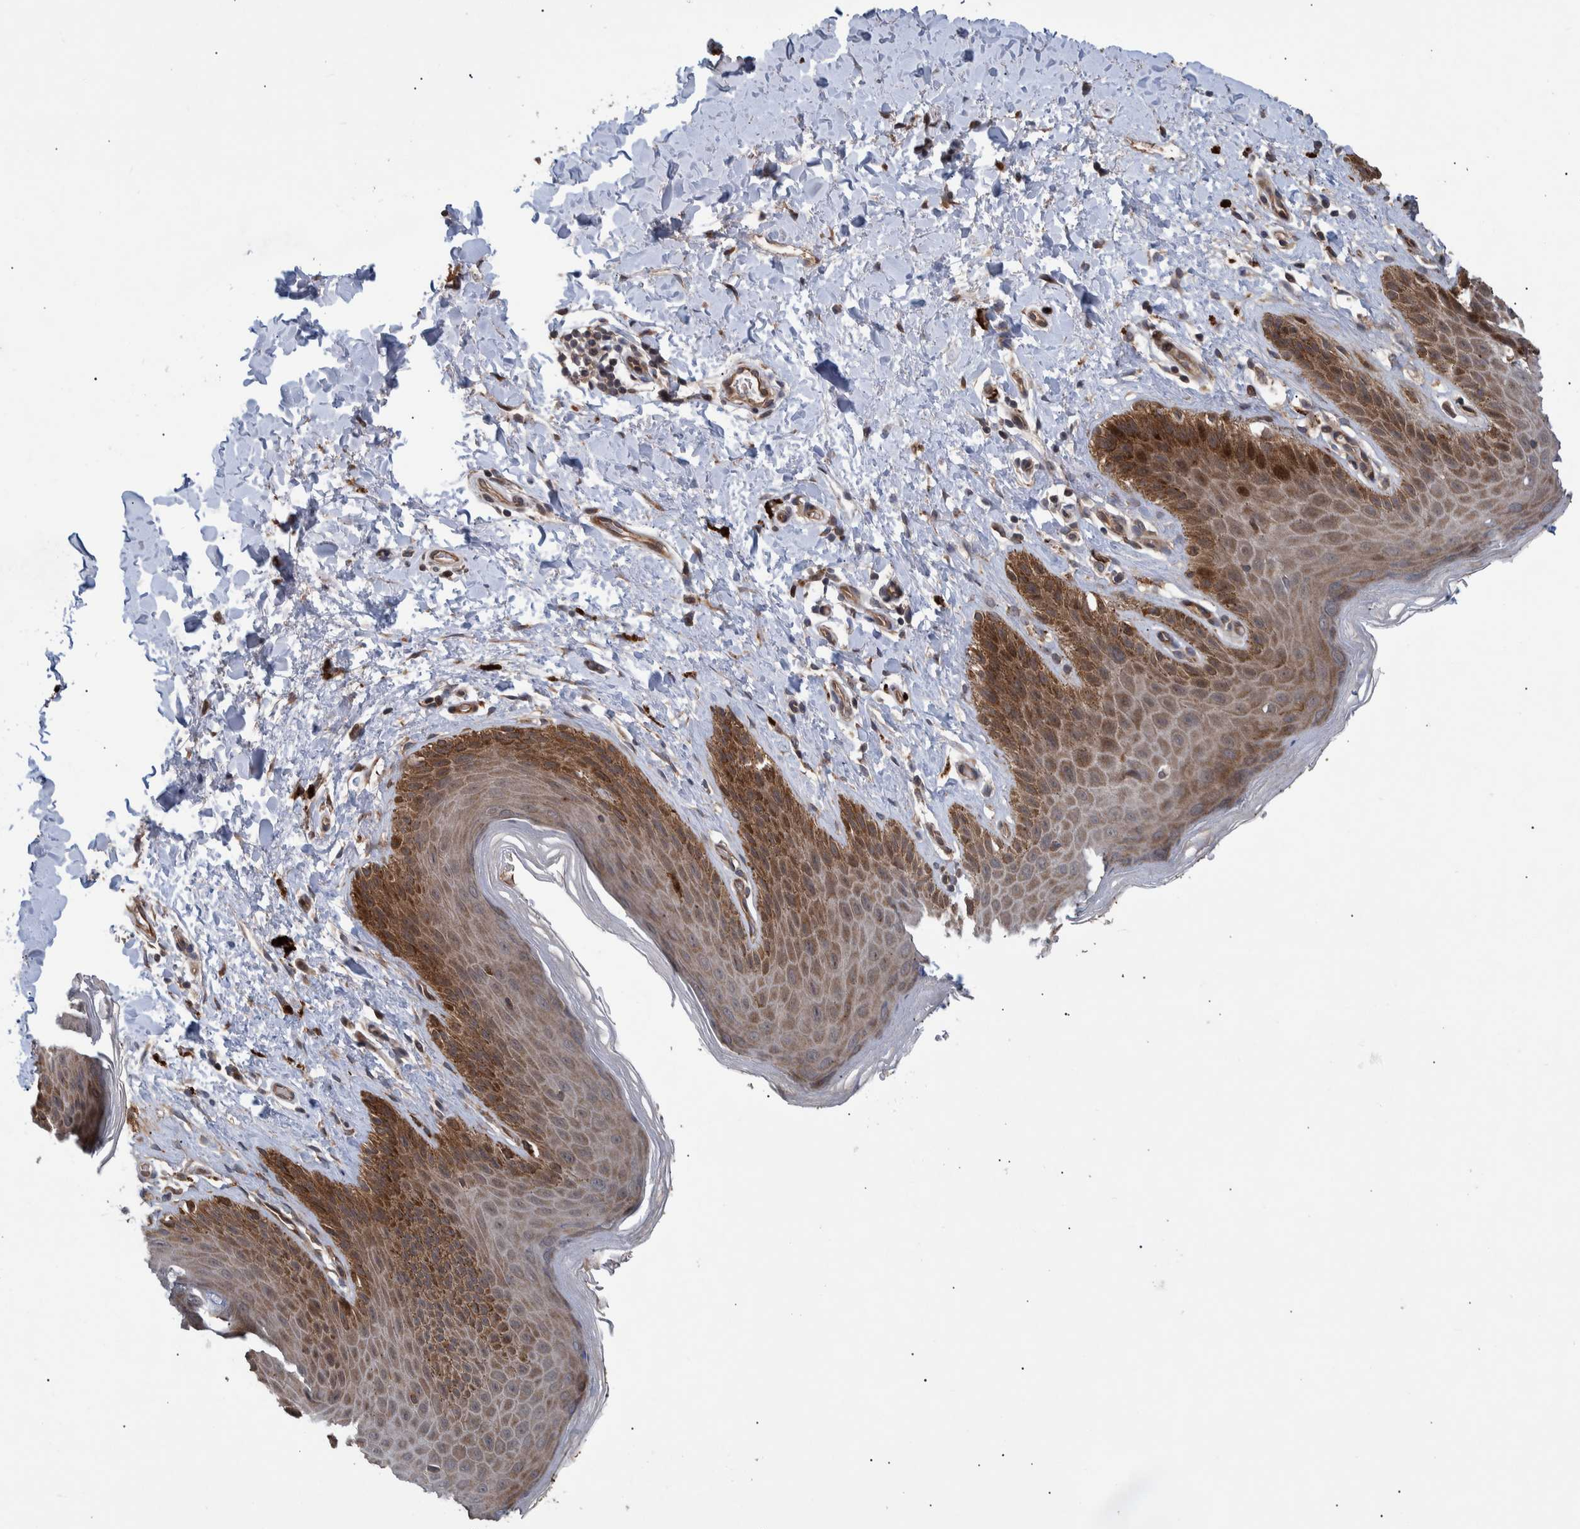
{"staining": {"intensity": "moderate", "quantity": ">75%", "location": "cytoplasmic/membranous,nuclear"}, "tissue": "skin", "cell_type": "Epidermal cells", "image_type": "normal", "snomed": [{"axis": "morphology", "description": "Normal tissue, NOS"}, {"axis": "topography", "description": "Anal"}, {"axis": "topography", "description": "Peripheral nerve tissue"}], "caption": "IHC histopathology image of unremarkable skin: skin stained using IHC reveals medium levels of moderate protein expression localized specifically in the cytoplasmic/membranous,nuclear of epidermal cells, appearing as a cytoplasmic/membranous,nuclear brown color.", "gene": "B3GNTL1", "patient": {"sex": "male", "age": 44}}